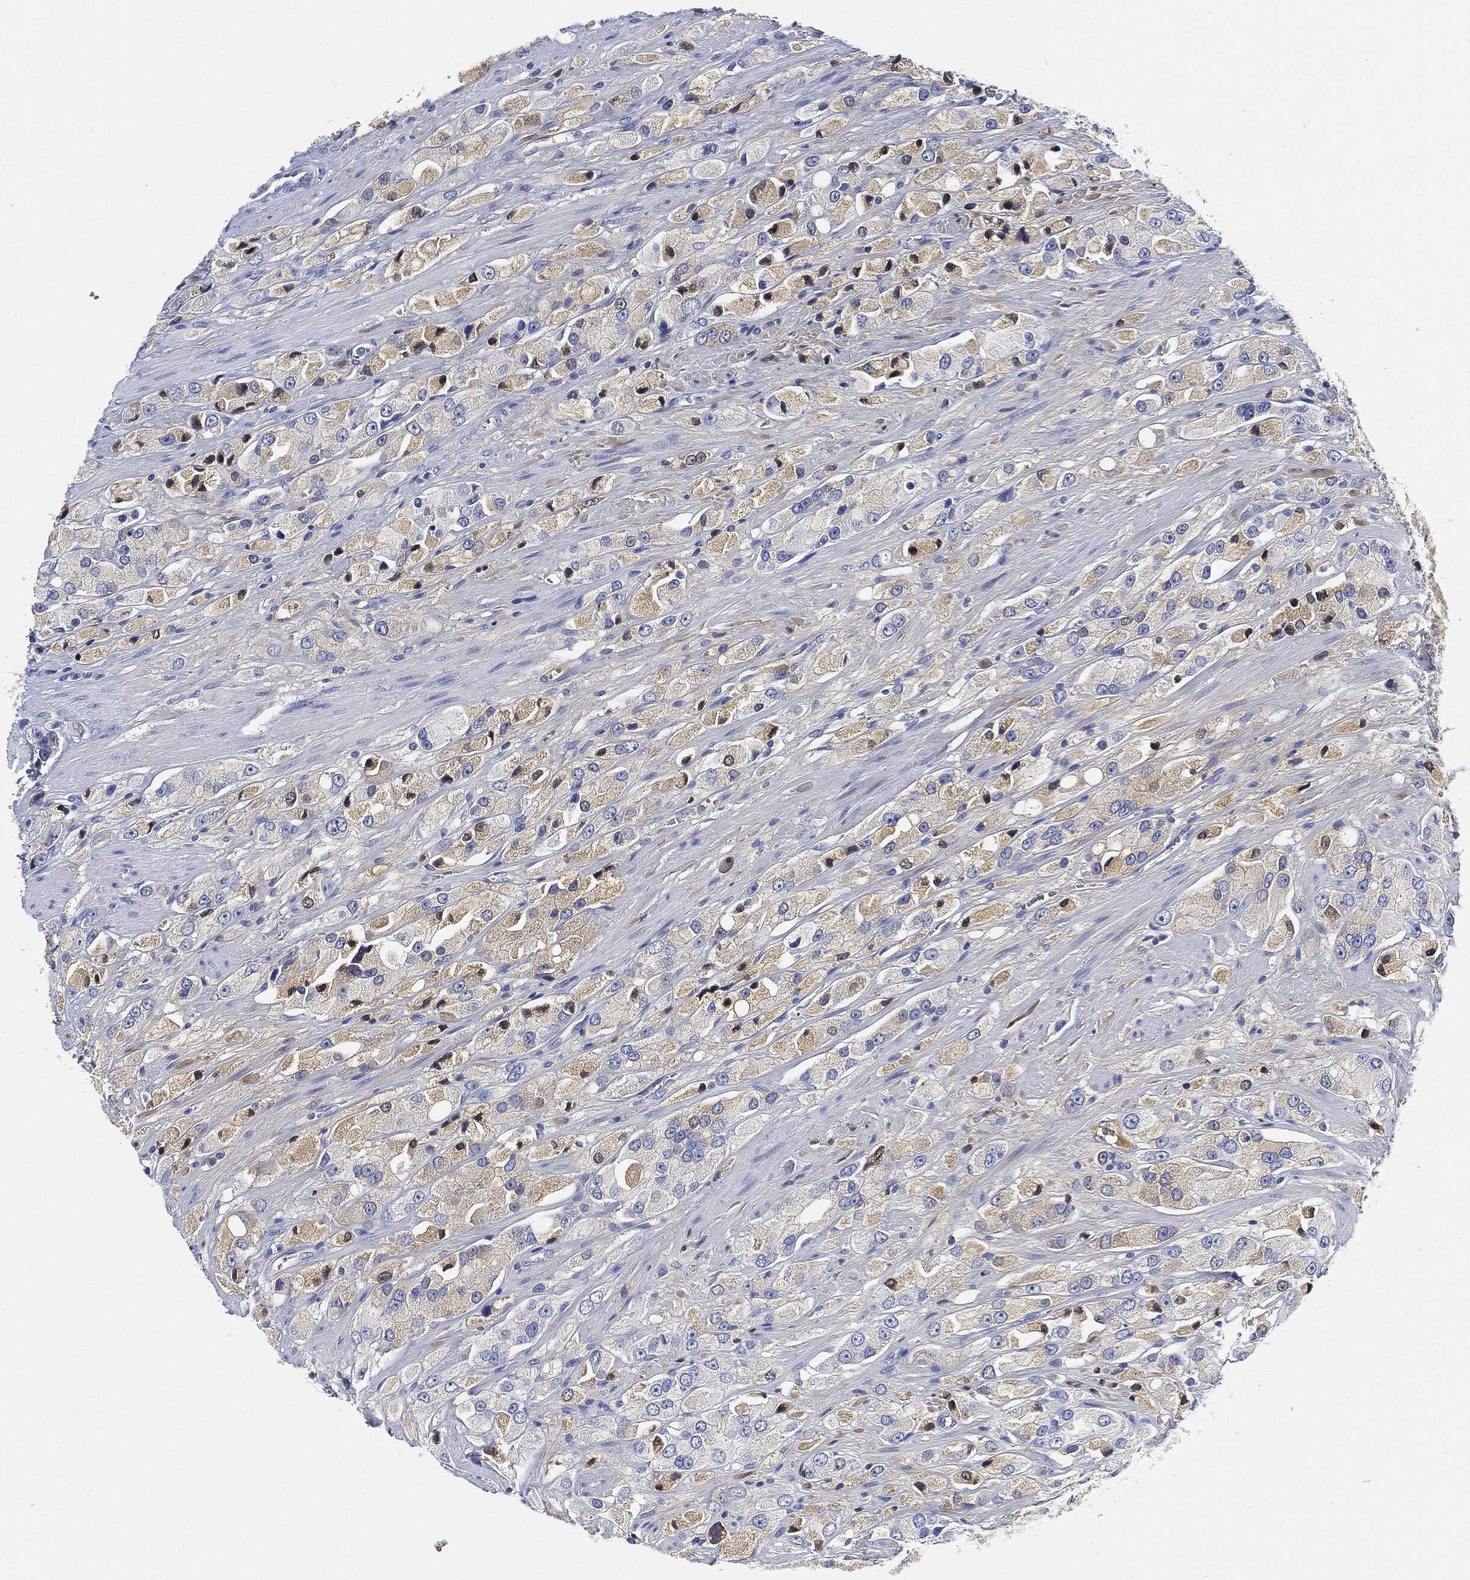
{"staining": {"intensity": "weak", "quantity": "25%-75%", "location": "cytoplasmic/membranous"}, "tissue": "prostate cancer", "cell_type": "Tumor cells", "image_type": "cancer", "snomed": [{"axis": "morphology", "description": "Adenocarcinoma, NOS"}, {"axis": "topography", "description": "Prostate and seminal vesicle, NOS"}, {"axis": "topography", "description": "Prostate"}], "caption": "Prostate cancer stained with a protein marker reveals weak staining in tumor cells.", "gene": "IGLV6-57", "patient": {"sex": "male", "age": 64}}